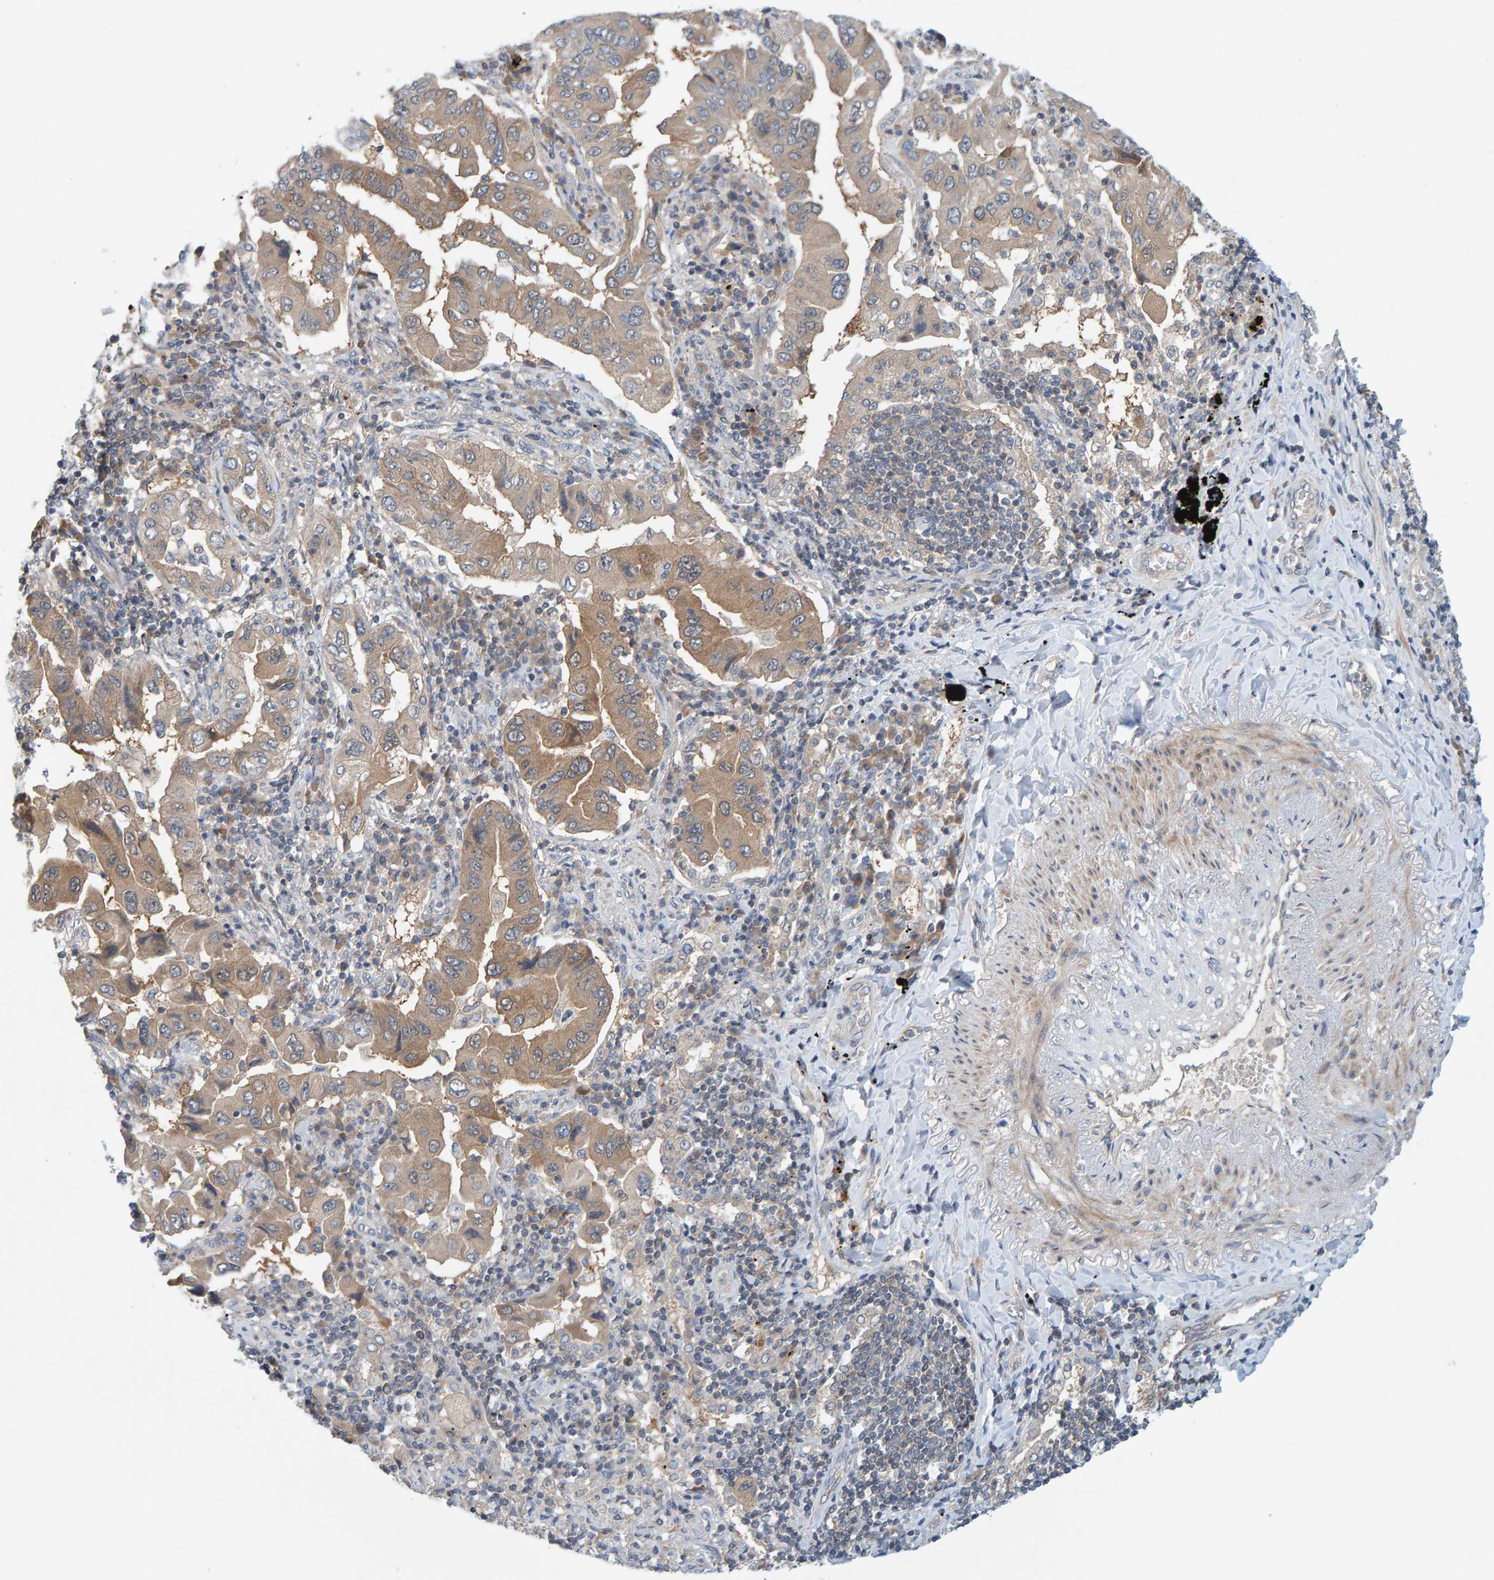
{"staining": {"intensity": "moderate", "quantity": ">75%", "location": "cytoplasmic/membranous"}, "tissue": "lung cancer", "cell_type": "Tumor cells", "image_type": "cancer", "snomed": [{"axis": "morphology", "description": "Adenocarcinoma, NOS"}, {"axis": "topography", "description": "Lung"}], "caption": "An immunohistochemistry (IHC) image of tumor tissue is shown. Protein staining in brown labels moderate cytoplasmic/membranous positivity in lung adenocarcinoma within tumor cells.", "gene": "TATDN1", "patient": {"sex": "female", "age": 65}}